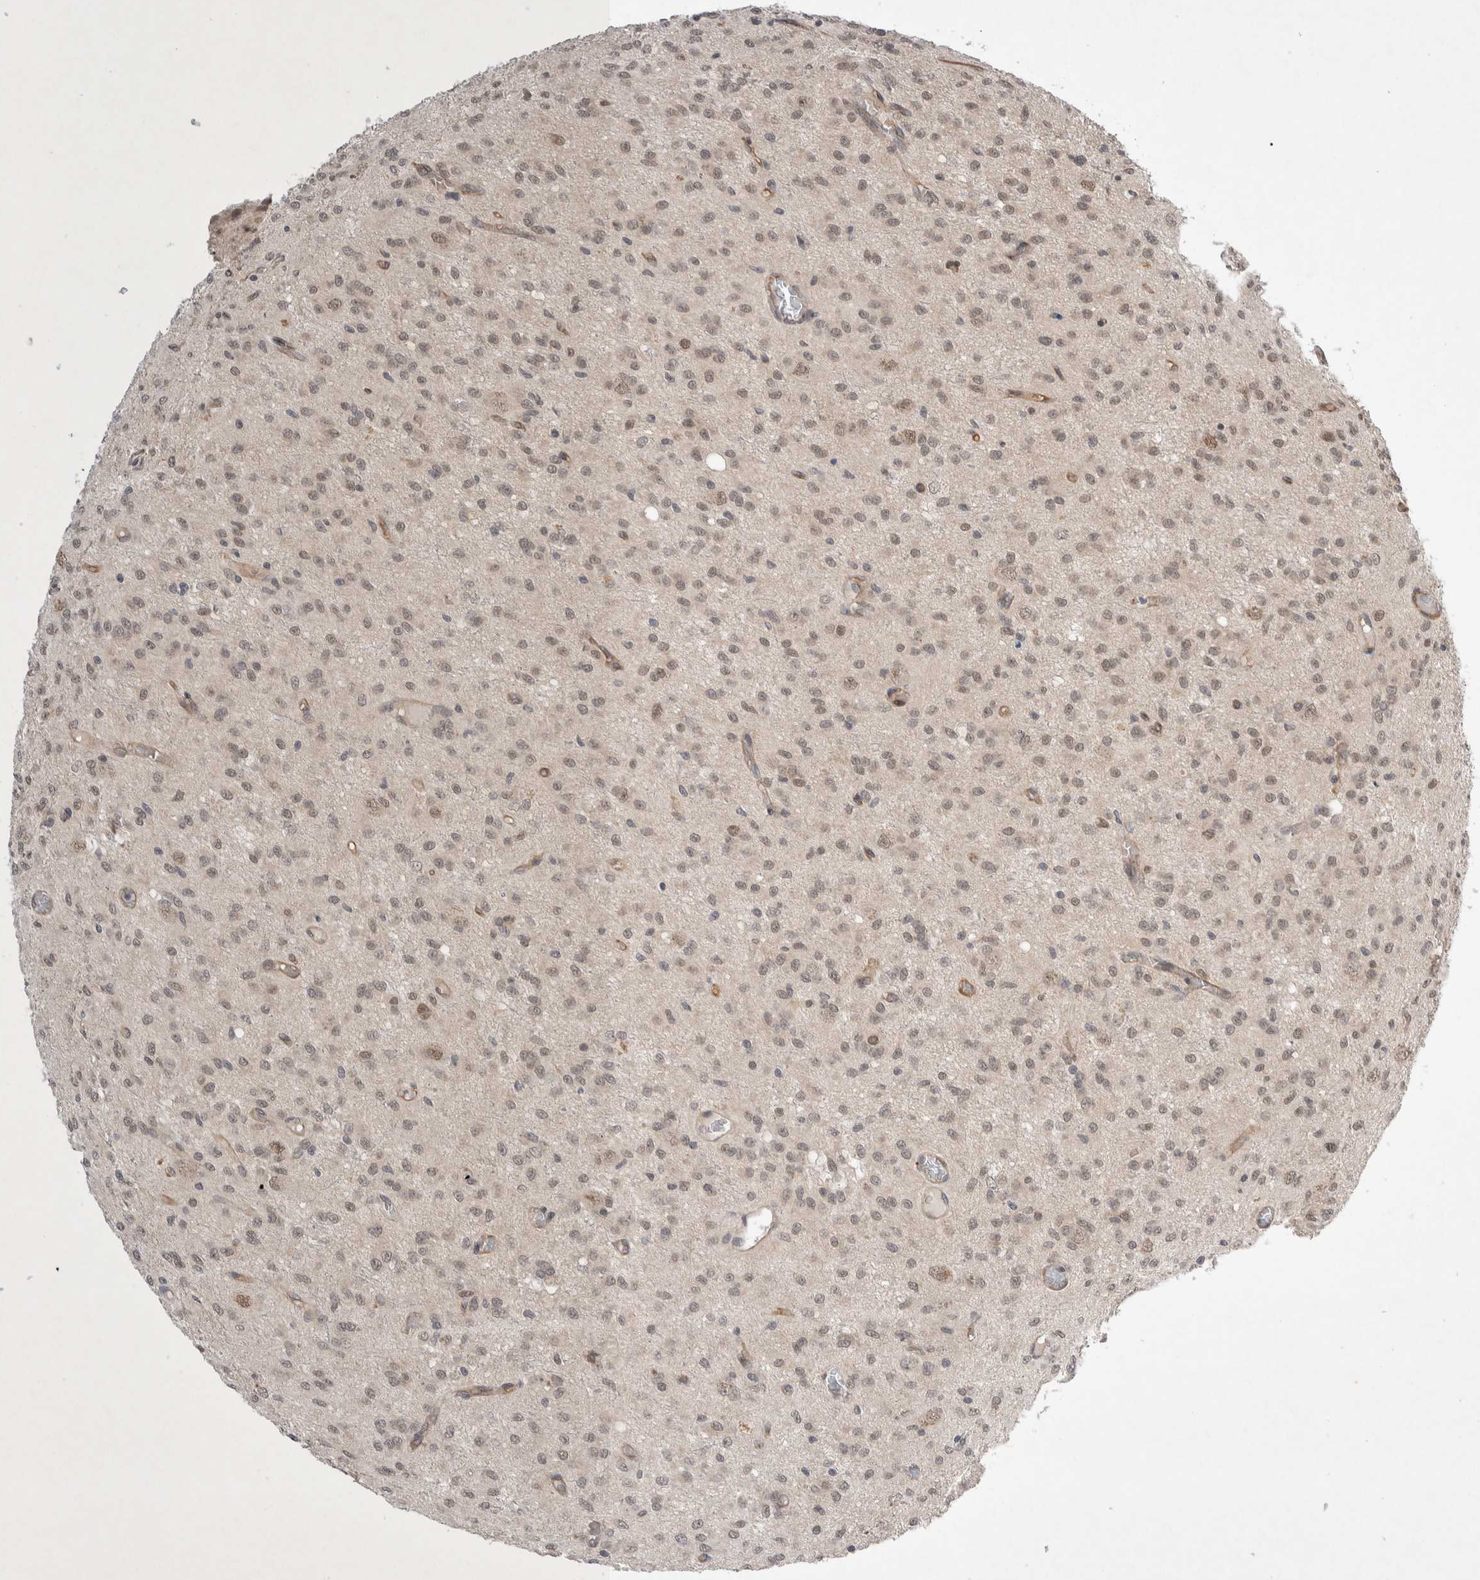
{"staining": {"intensity": "weak", "quantity": "25%-75%", "location": "nuclear"}, "tissue": "glioma", "cell_type": "Tumor cells", "image_type": "cancer", "snomed": [{"axis": "morphology", "description": "Glioma, malignant, High grade"}, {"axis": "topography", "description": "Brain"}], "caption": "DAB immunohistochemical staining of human glioma exhibits weak nuclear protein positivity in approximately 25%-75% of tumor cells.", "gene": "ZNF704", "patient": {"sex": "female", "age": 59}}